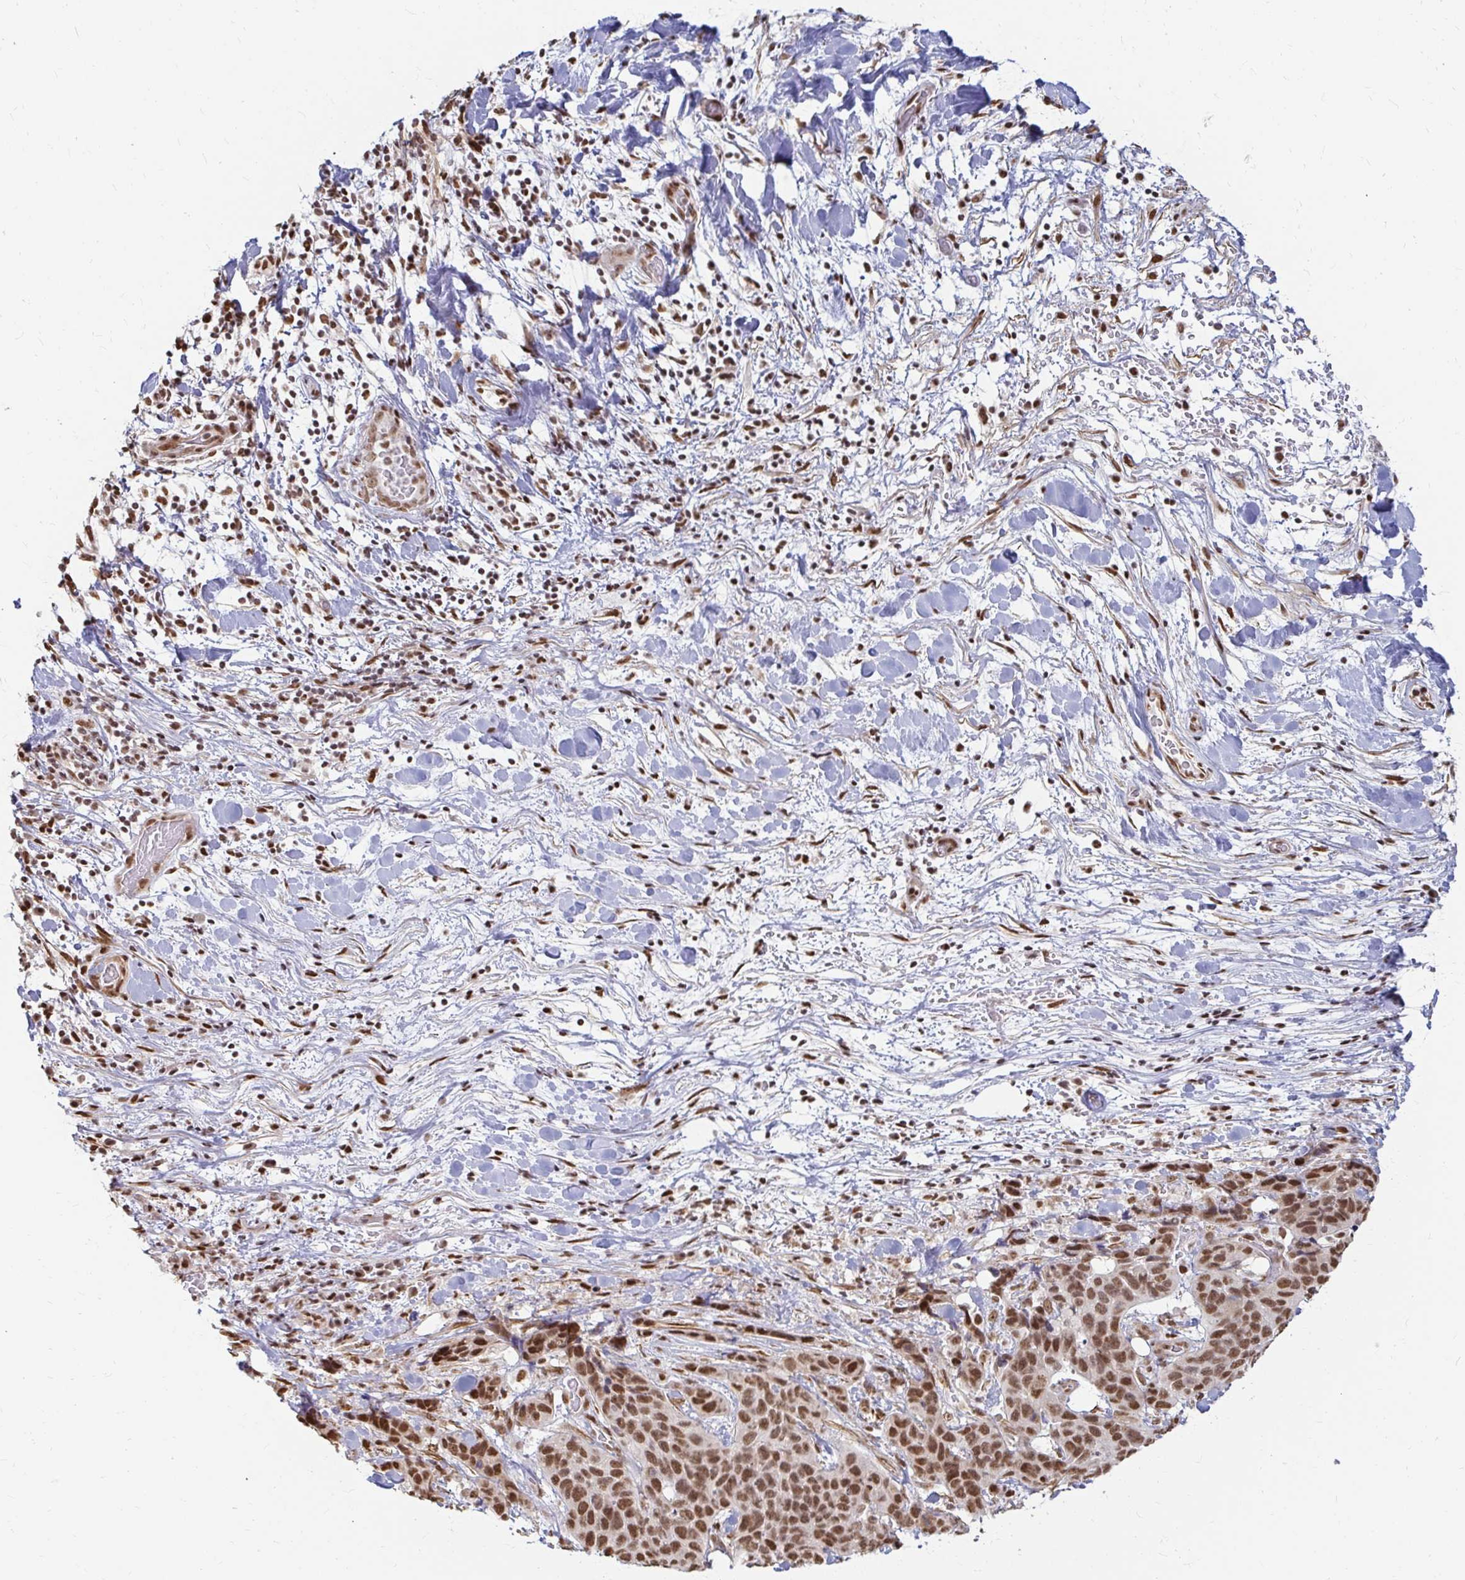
{"staining": {"intensity": "strong", "quantity": ">75%", "location": "nuclear"}, "tissue": "lung cancer", "cell_type": "Tumor cells", "image_type": "cancer", "snomed": [{"axis": "morphology", "description": "Squamous cell carcinoma, NOS"}, {"axis": "topography", "description": "Lung"}], "caption": "Lung cancer (squamous cell carcinoma) stained for a protein reveals strong nuclear positivity in tumor cells.", "gene": "HNRNPU", "patient": {"sex": "male", "age": 62}}